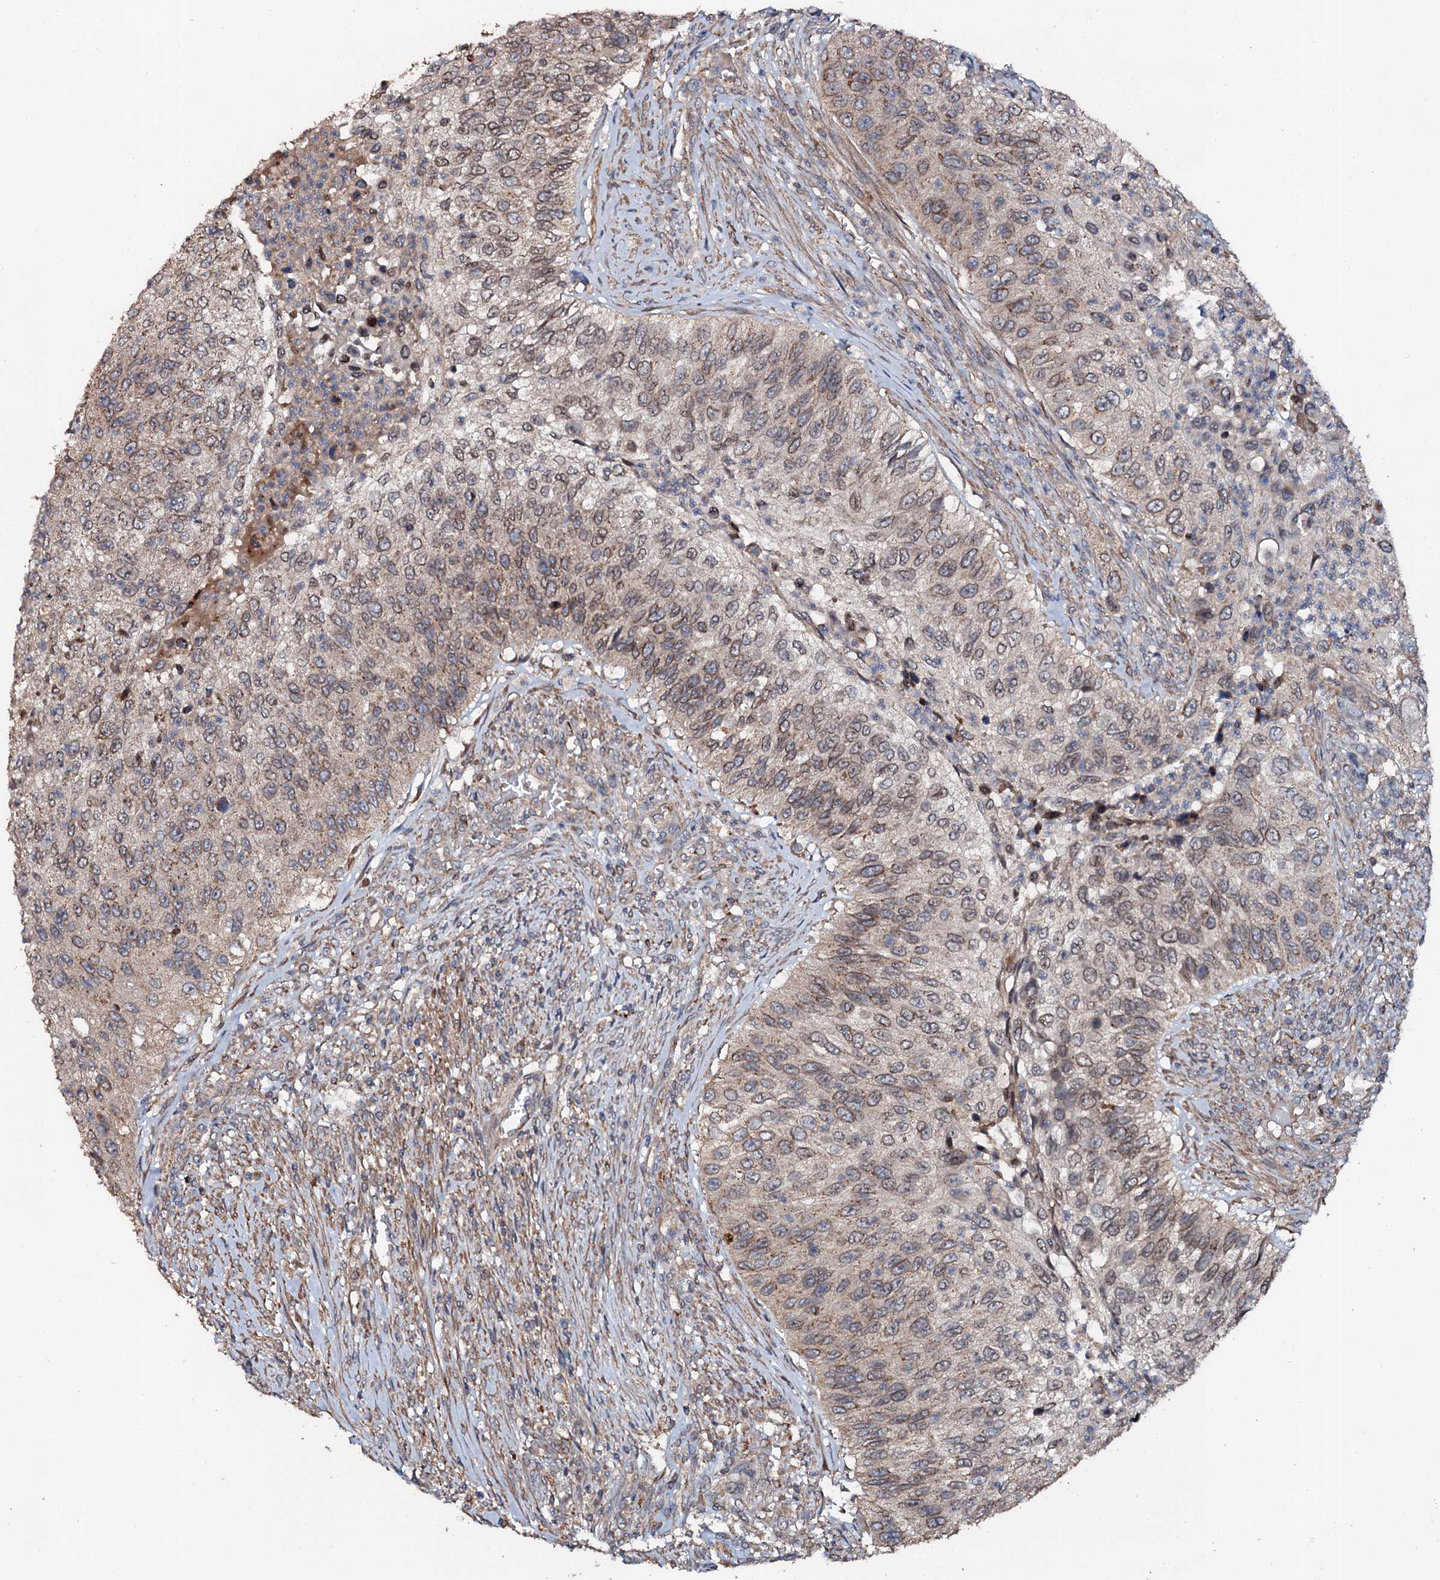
{"staining": {"intensity": "weak", "quantity": ">75%", "location": "cytoplasmic/membranous,nuclear"}, "tissue": "urothelial cancer", "cell_type": "Tumor cells", "image_type": "cancer", "snomed": [{"axis": "morphology", "description": "Urothelial carcinoma, High grade"}, {"axis": "topography", "description": "Urinary bladder"}], "caption": "A brown stain shows weak cytoplasmic/membranous and nuclear positivity of a protein in urothelial cancer tumor cells.", "gene": "GLCE", "patient": {"sex": "female", "age": 60}}